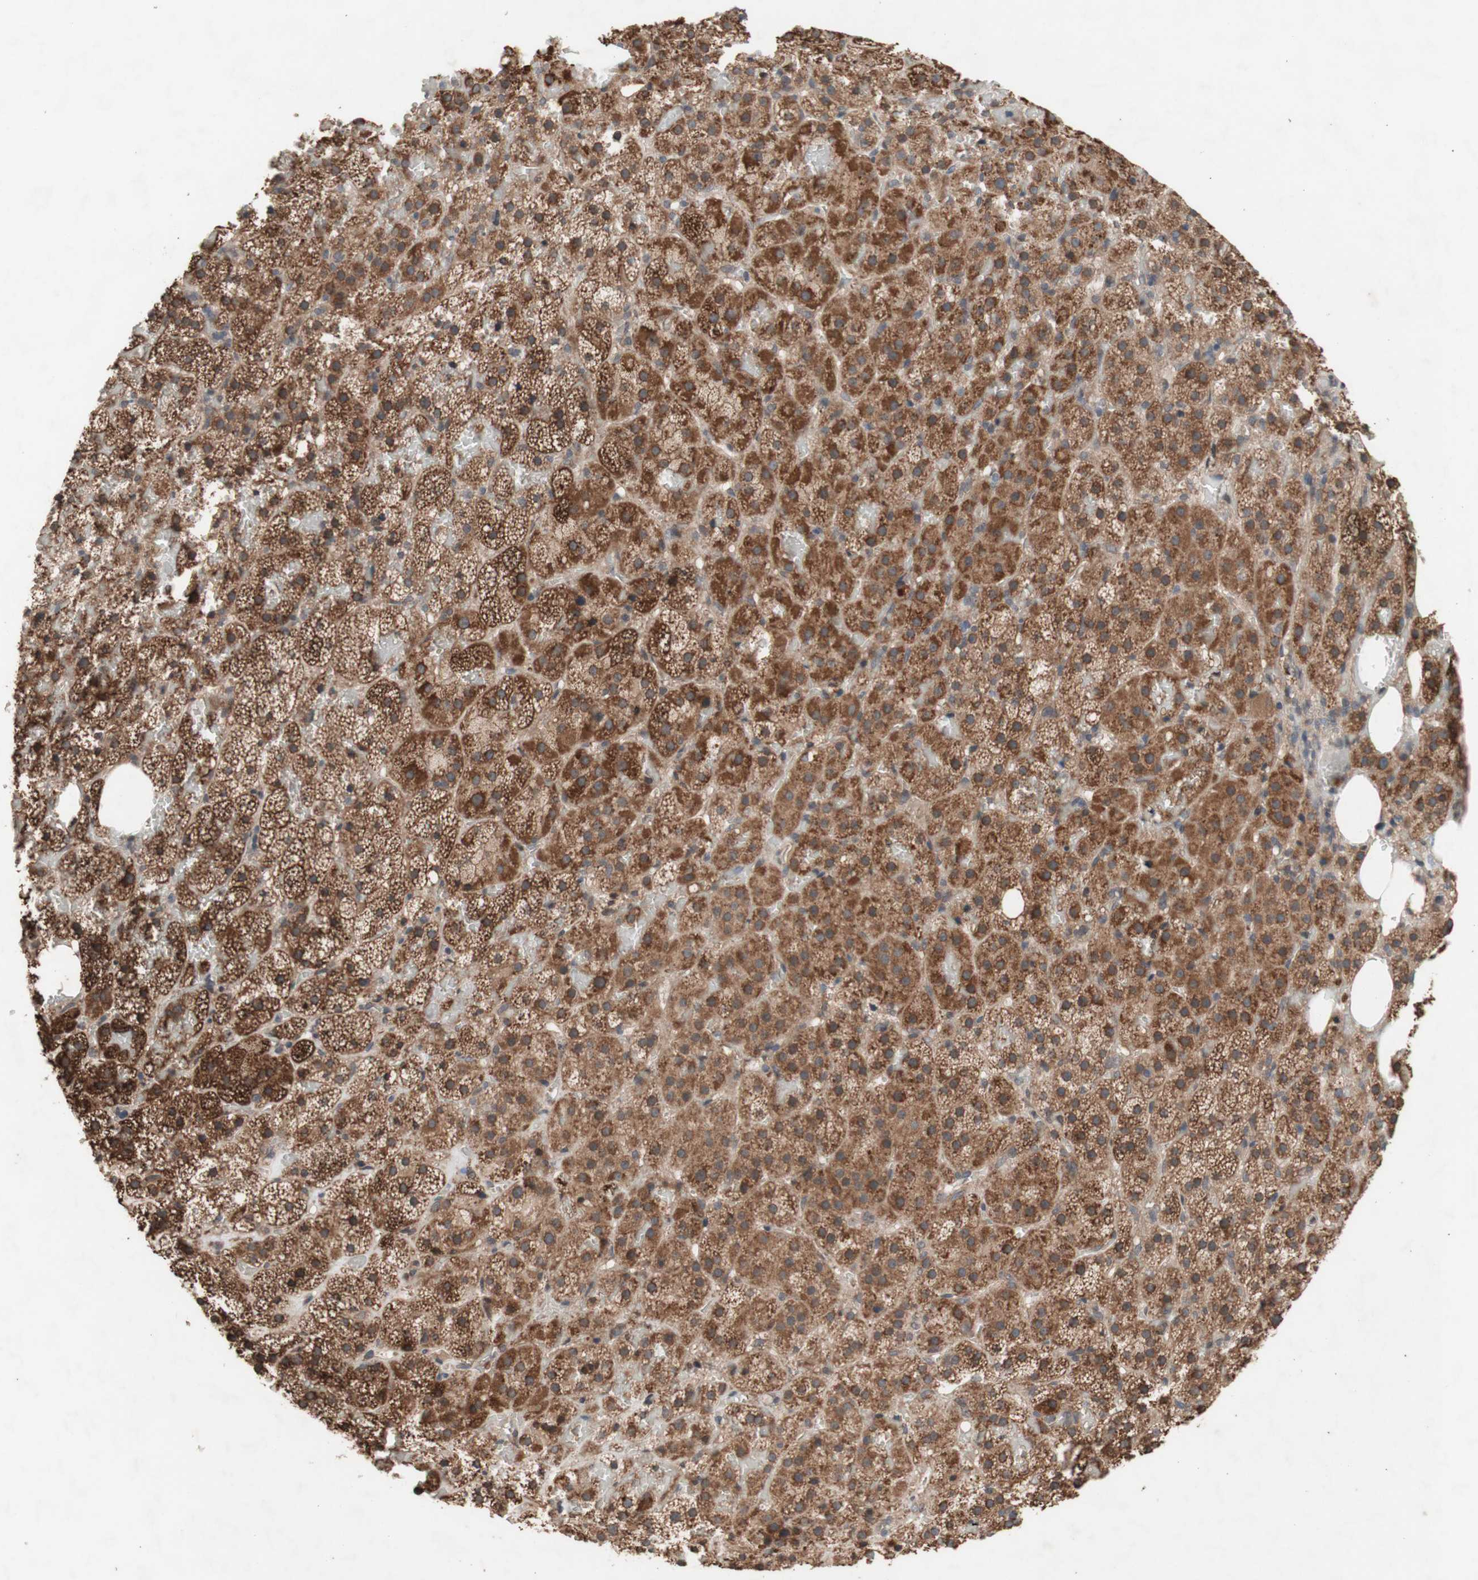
{"staining": {"intensity": "strong", "quantity": ">75%", "location": "cytoplasmic/membranous"}, "tissue": "adrenal gland", "cell_type": "Glandular cells", "image_type": "normal", "snomed": [{"axis": "morphology", "description": "Normal tissue, NOS"}, {"axis": "topography", "description": "Adrenal gland"}], "caption": "Immunohistochemical staining of benign human adrenal gland displays >75% levels of strong cytoplasmic/membranous protein positivity in about >75% of glandular cells.", "gene": "DDOST", "patient": {"sex": "female", "age": 59}}